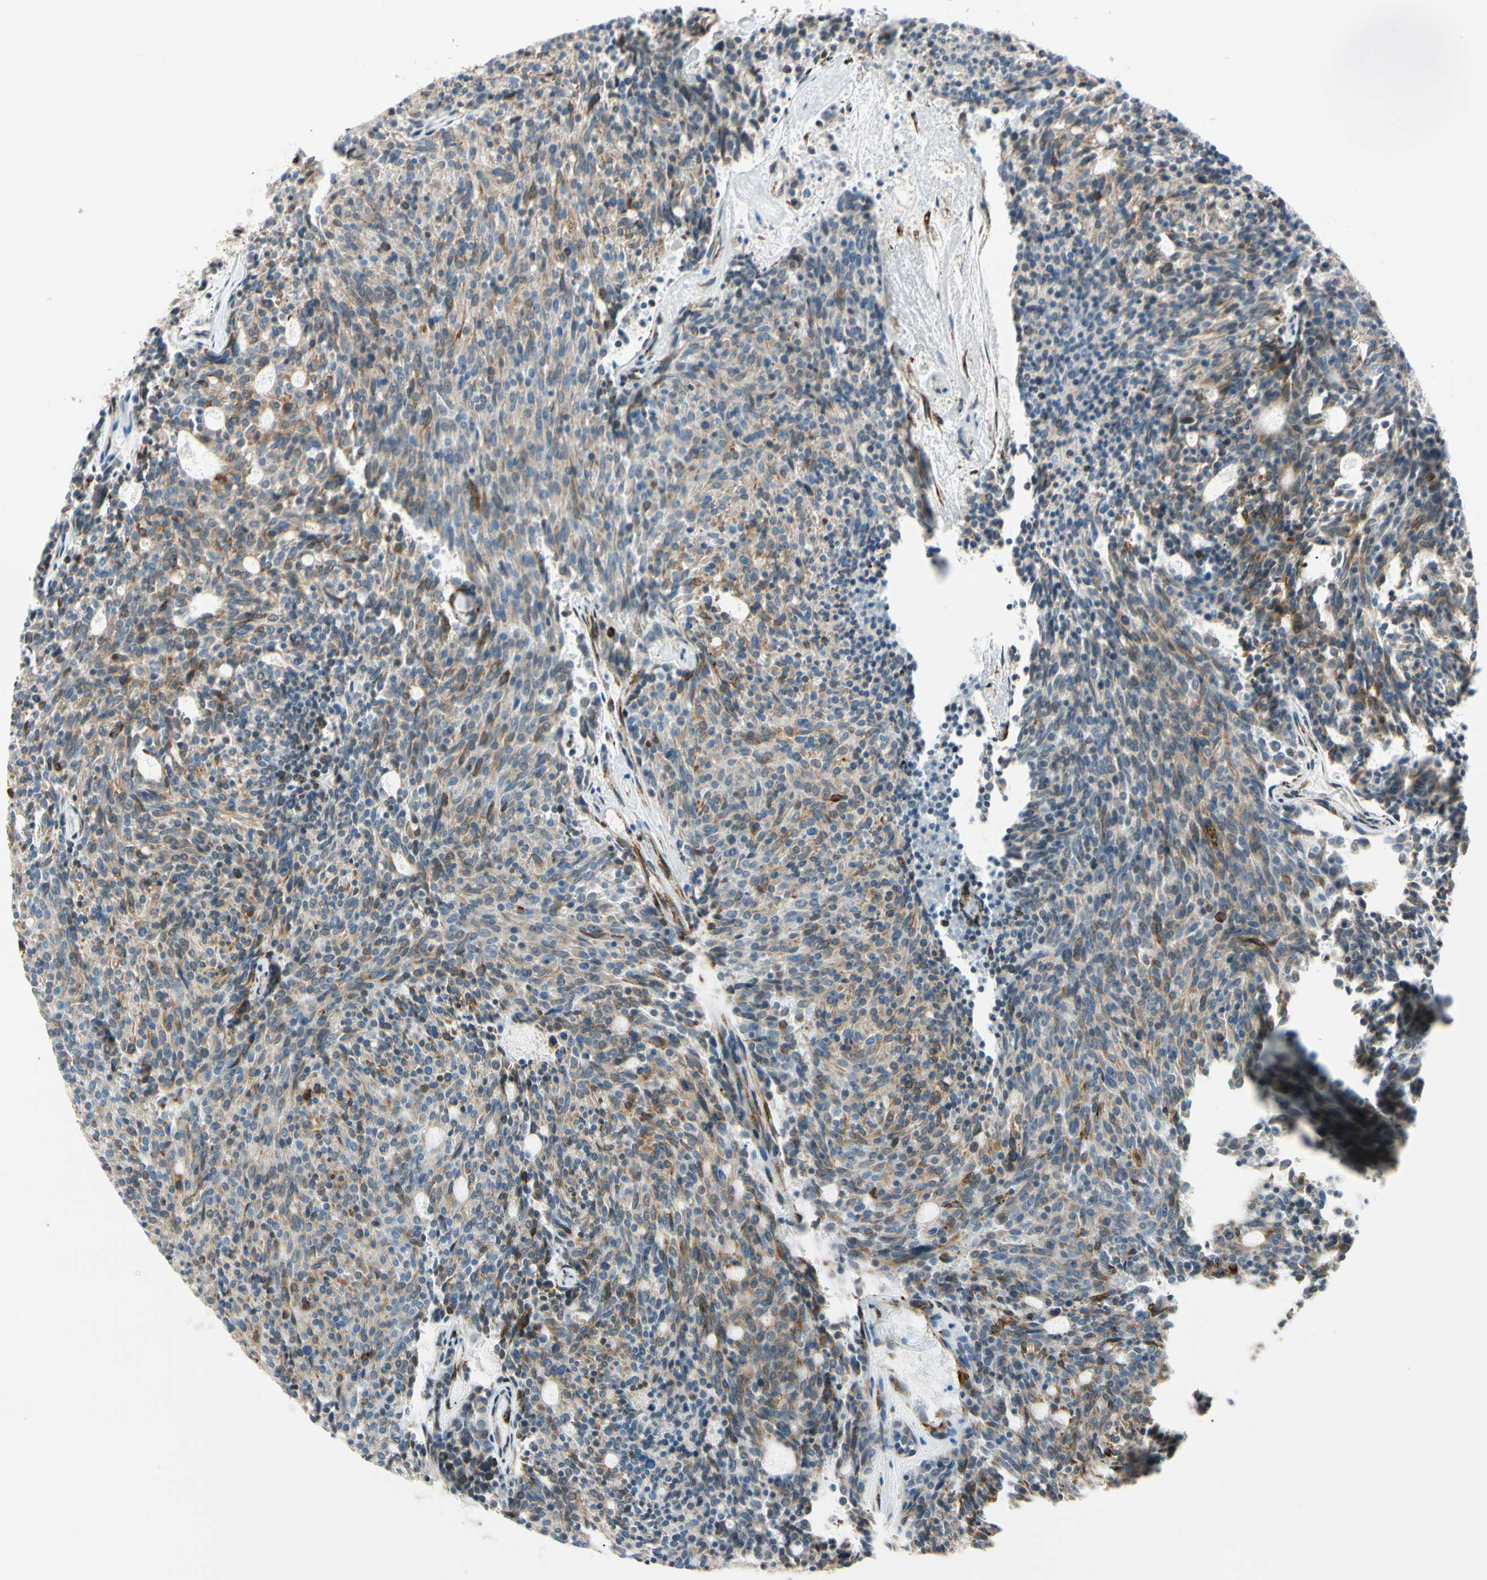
{"staining": {"intensity": "weak", "quantity": ">75%", "location": "cytoplasmic/membranous"}, "tissue": "carcinoid", "cell_type": "Tumor cells", "image_type": "cancer", "snomed": [{"axis": "morphology", "description": "Carcinoid, malignant, NOS"}, {"axis": "topography", "description": "Pancreas"}], "caption": "IHC of carcinoid shows low levels of weak cytoplasmic/membranous positivity in about >75% of tumor cells.", "gene": "FKBP7", "patient": {"sex": "female", "age": 54}}